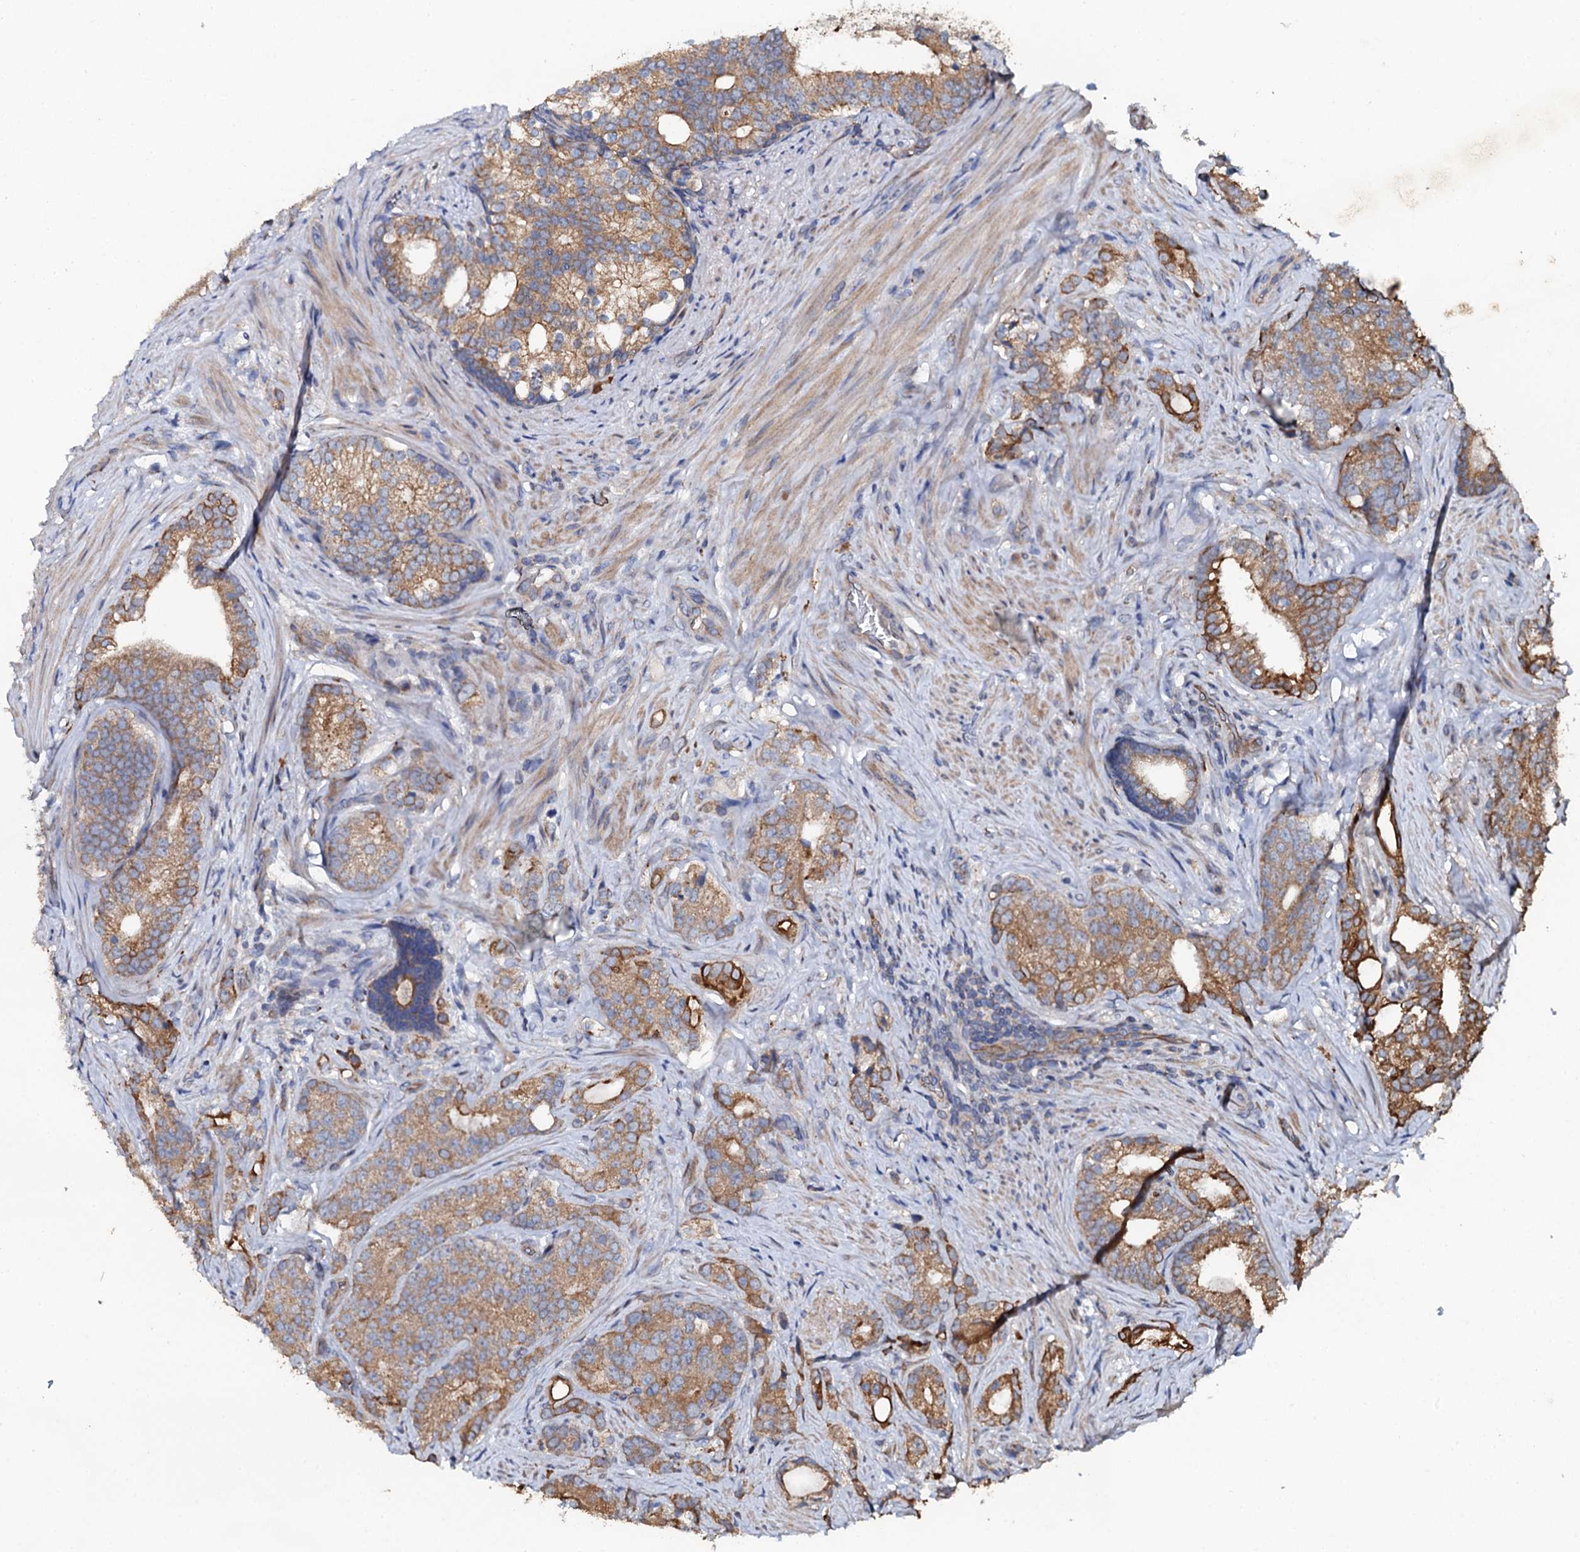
{"staining": {"intensity": "moderate", "quantity": ">75%", "location": "cytoplasmic/membranous"}, "tissue": "prostate cancer", "cell_type": "Tumor cells", "image_type": "cancer", "snomed": [{"axis": "morphology", "description": "Adenocarcinoma, Low grade"}, {"axis": "topography", "description": "Prostate"}], "caption": "IHC (DAB (3,3'-diaminobenzidine)) staining of prostate cancer (adenocarcinoma (low-grade)) demonstrates moderate cytoplasmic/membranous protein expression in approximately >75% of tumor cells.", "gene": "GLCE", "patient": {"sex": "male", "age": 71}}